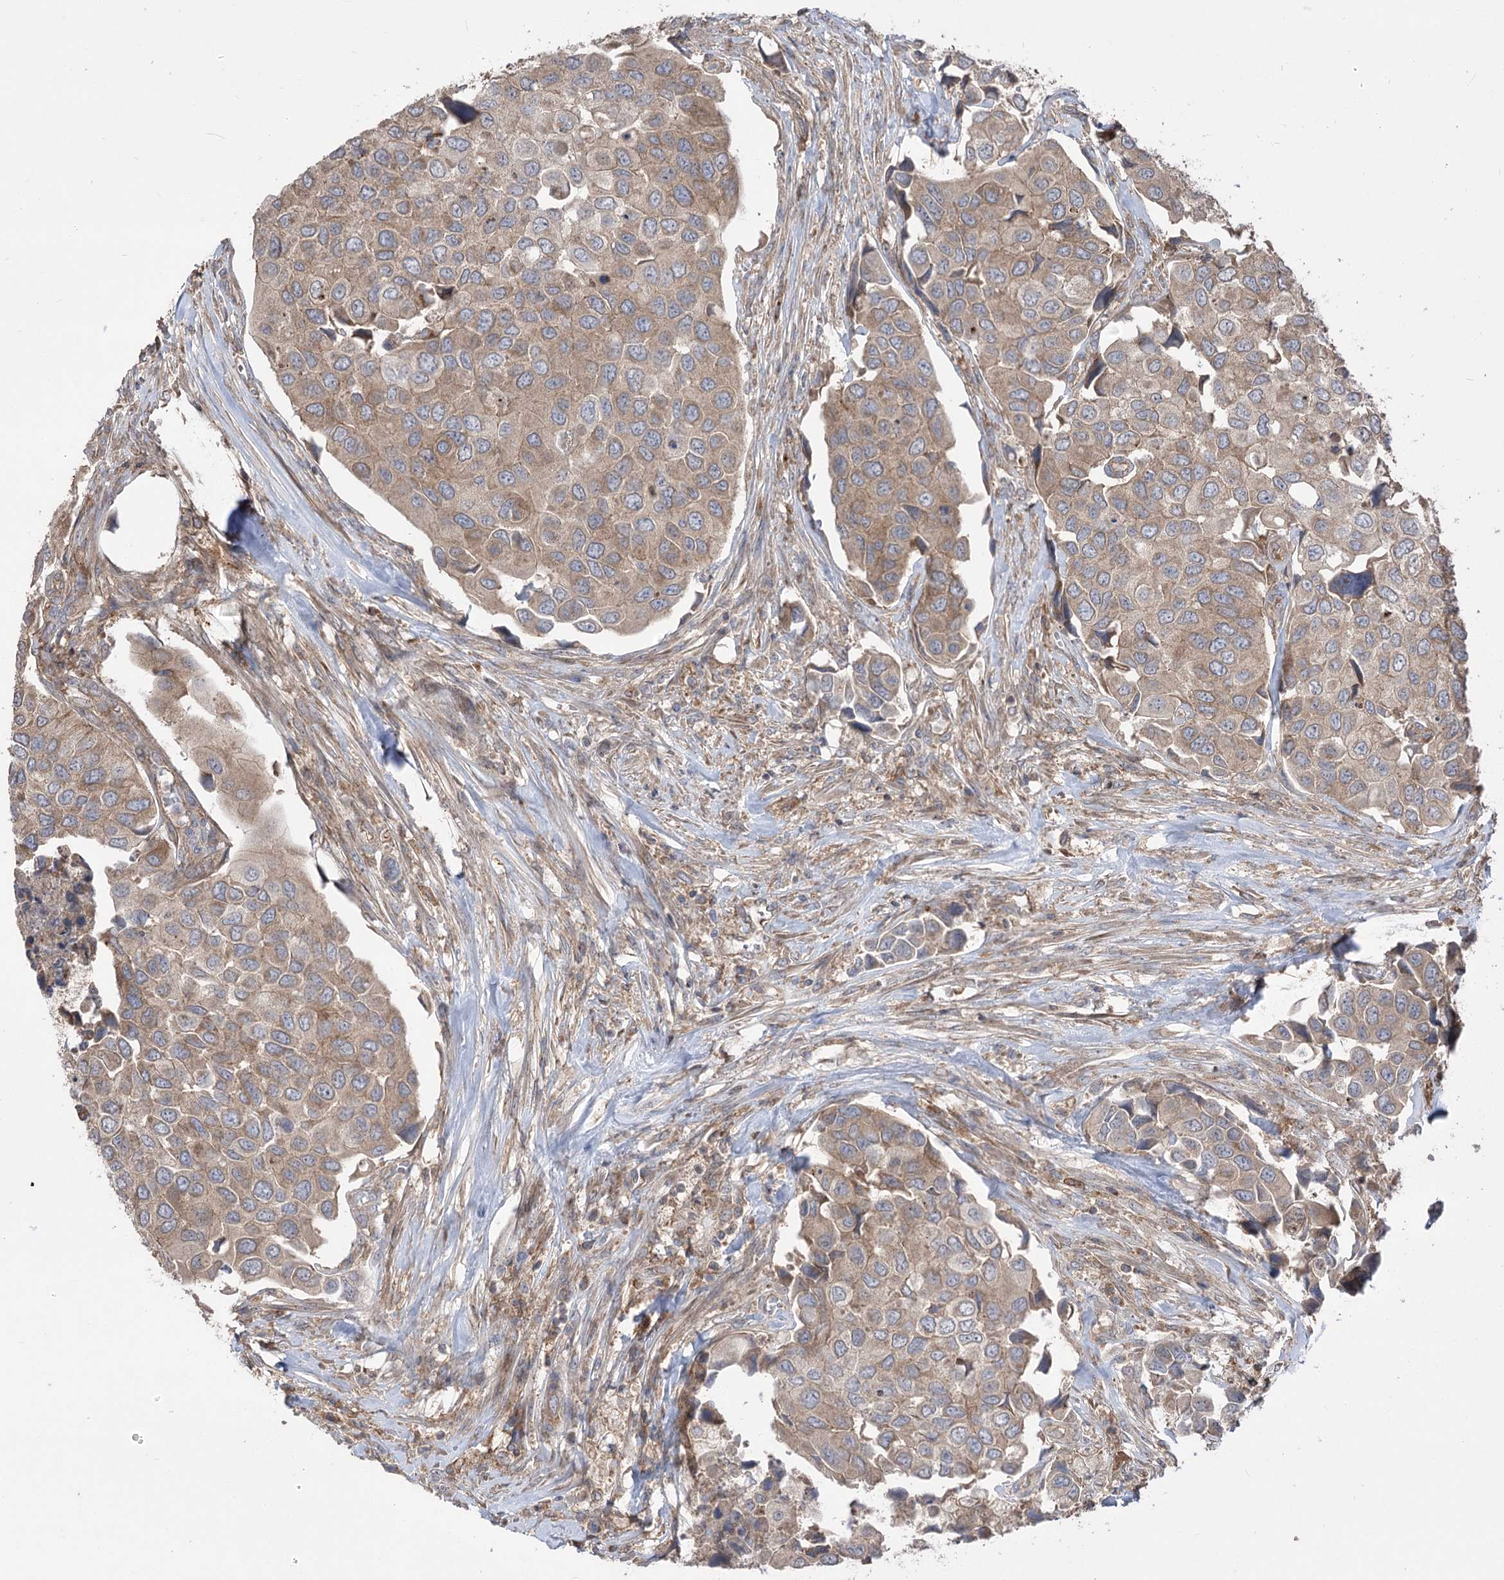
{"staining": {"intensity": "weak", "quantity": ">75%", "location": "cytoplasmic/membranous"}, "tissue": "urothelial cancer", "cell_type": "Tumor cells", "image_type": "cancer", "snomed": [{"axis": "morphology", "description": "Urothelial carcinoma, High grade"}, {"axis": "topography", "description": "Urinary bladder"}], "caption": "The immunohistochemical stain shows weak cytoplasmic/membranous positivity in tumor cells of high-grade urothelial carcinoma tissue. (DAB (3,3'-diaminobenzidine) IHC with brightfield microscopy, high magnification).", "gene": "XYLB", "patient": {"sex": "male", "age": 74}}